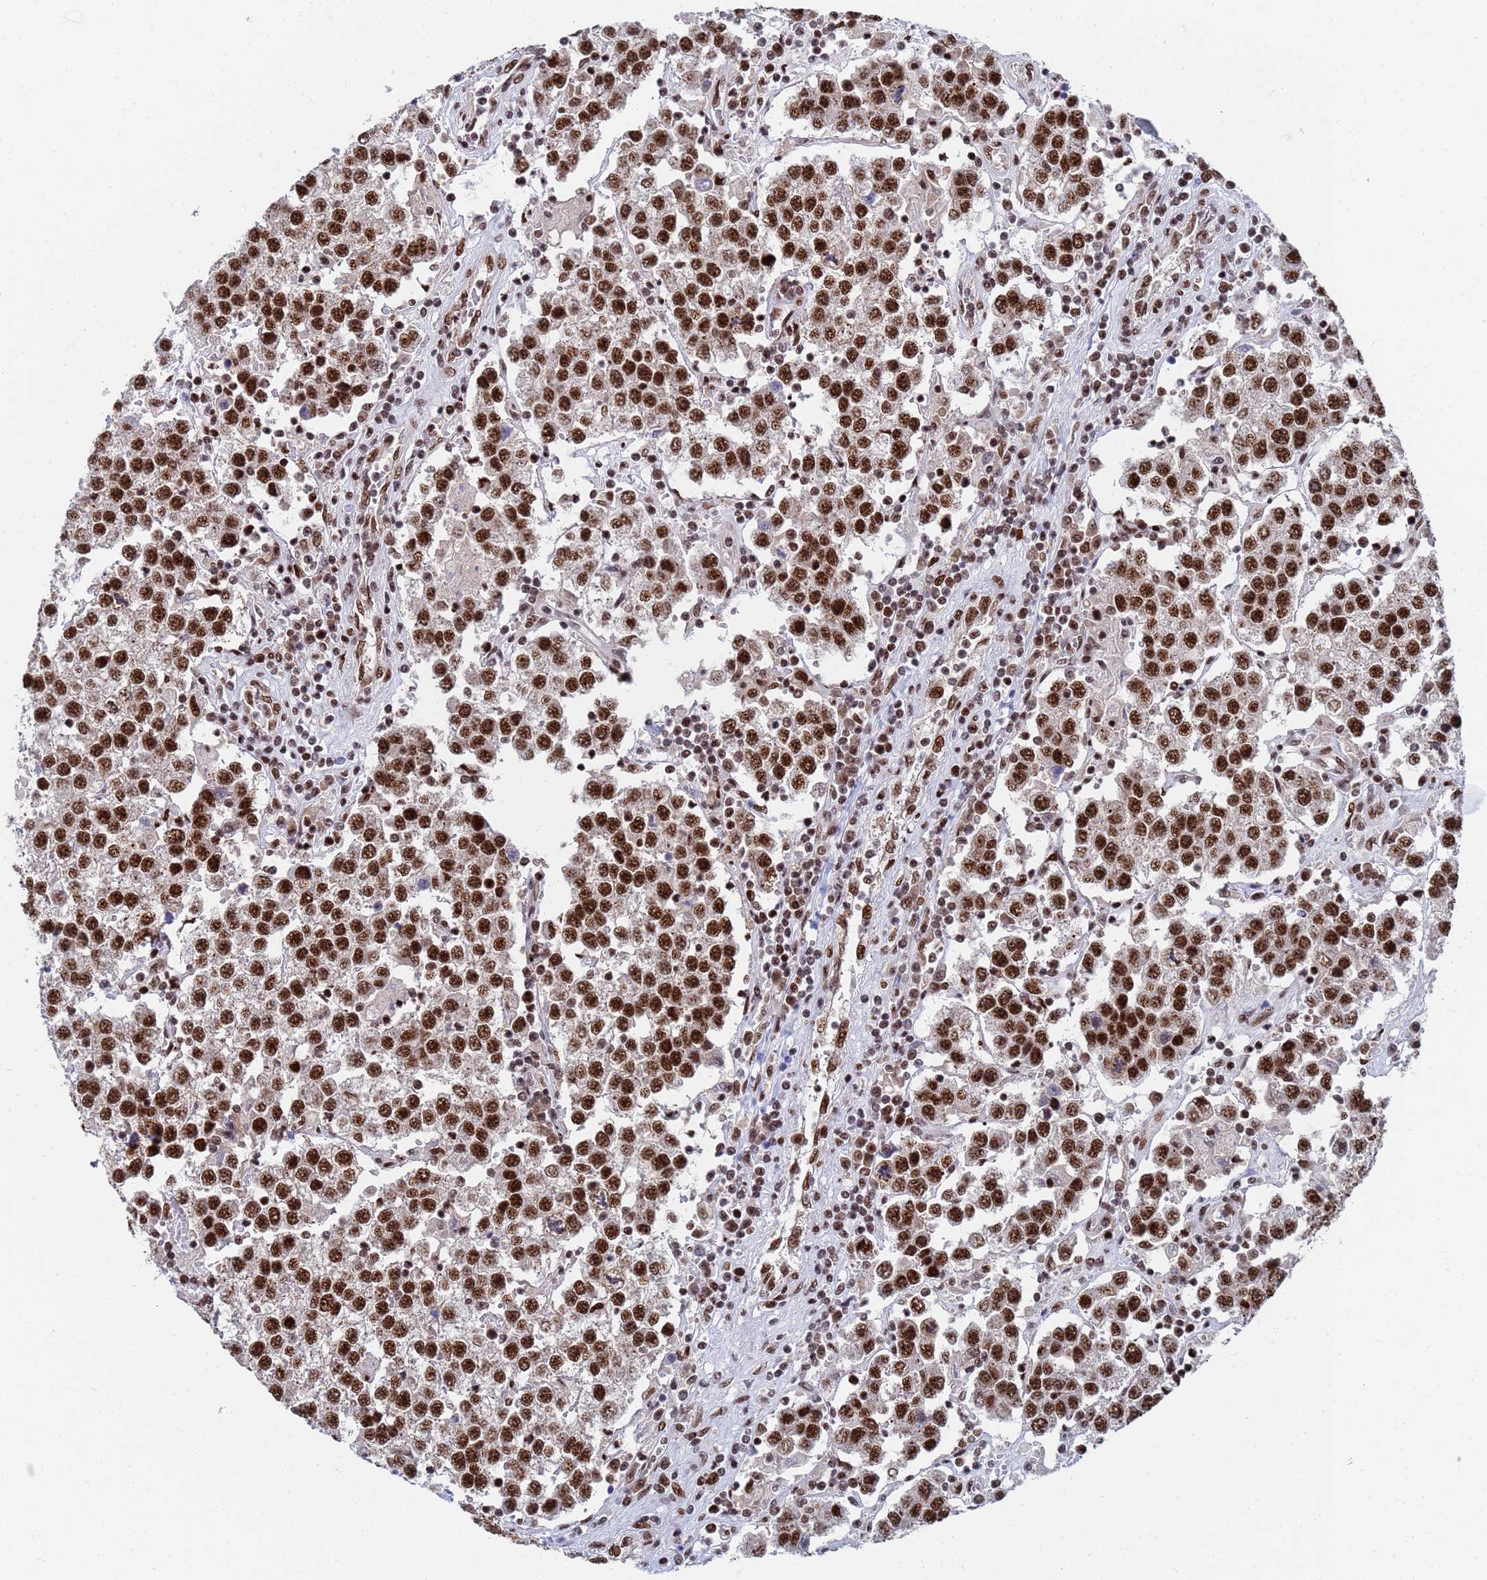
{"staining": {"intensity": "strong", "quantity": ">75%", "location": "nuclear"}, "tissue": "testis cancer", "cell_type": "Tumor cells", "image_type": "cancer", "snomed": [{"axis": "morphology", "description": "Seminoma, NOS"}, {"axis": "topography", "description": "Testis"}], "caption": "This image shows immunohistochemistry (IHC) staining of human seminoma (testis), with high strong nuclear positivity in about >75% of tumor cells.", "gene": "AP5Z1", "patient": {"sex": "male", "age": 37}}